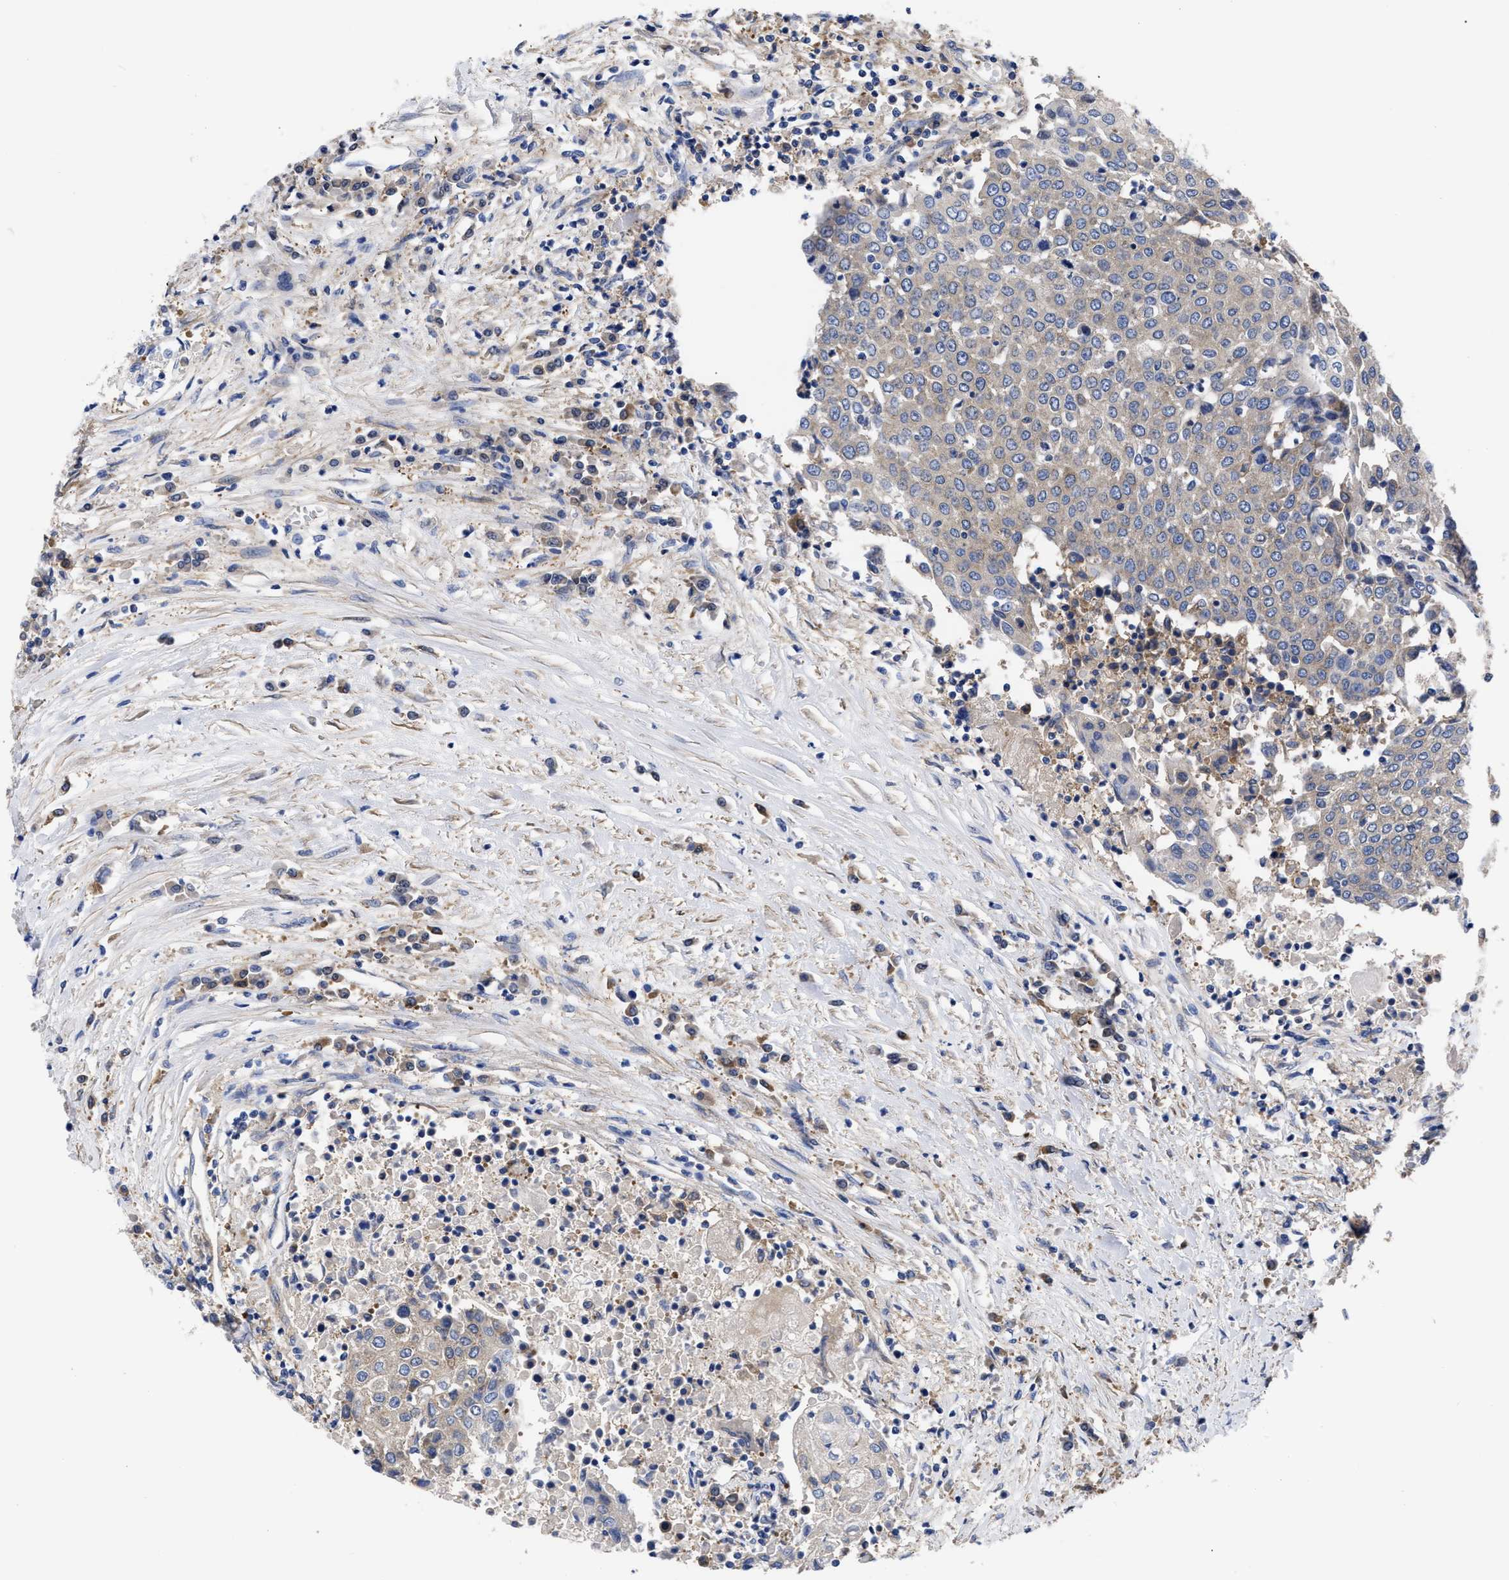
{"staining": {"intensity": "weak", "quantity": "<25%", "location": "cytoplasmic/membranous"}, "tissue": "urothelial cancer", "cell_type": "Tumor cells", "image_type": "cancer", "snomed": [{"axis": "morphology", "description": "Urothelial carcinoma, High grade"}, {"axis": "topography", "description": "Urinary bladder"}], "caption": "An immunohistochemistry micrograph of high-grade urothelial carcinoma is shown. There is no staining in tumor cells of high-grade urothelial carcinoma.", "gene": "RBKS", "patient": {"sex": "female", "age": 85}}